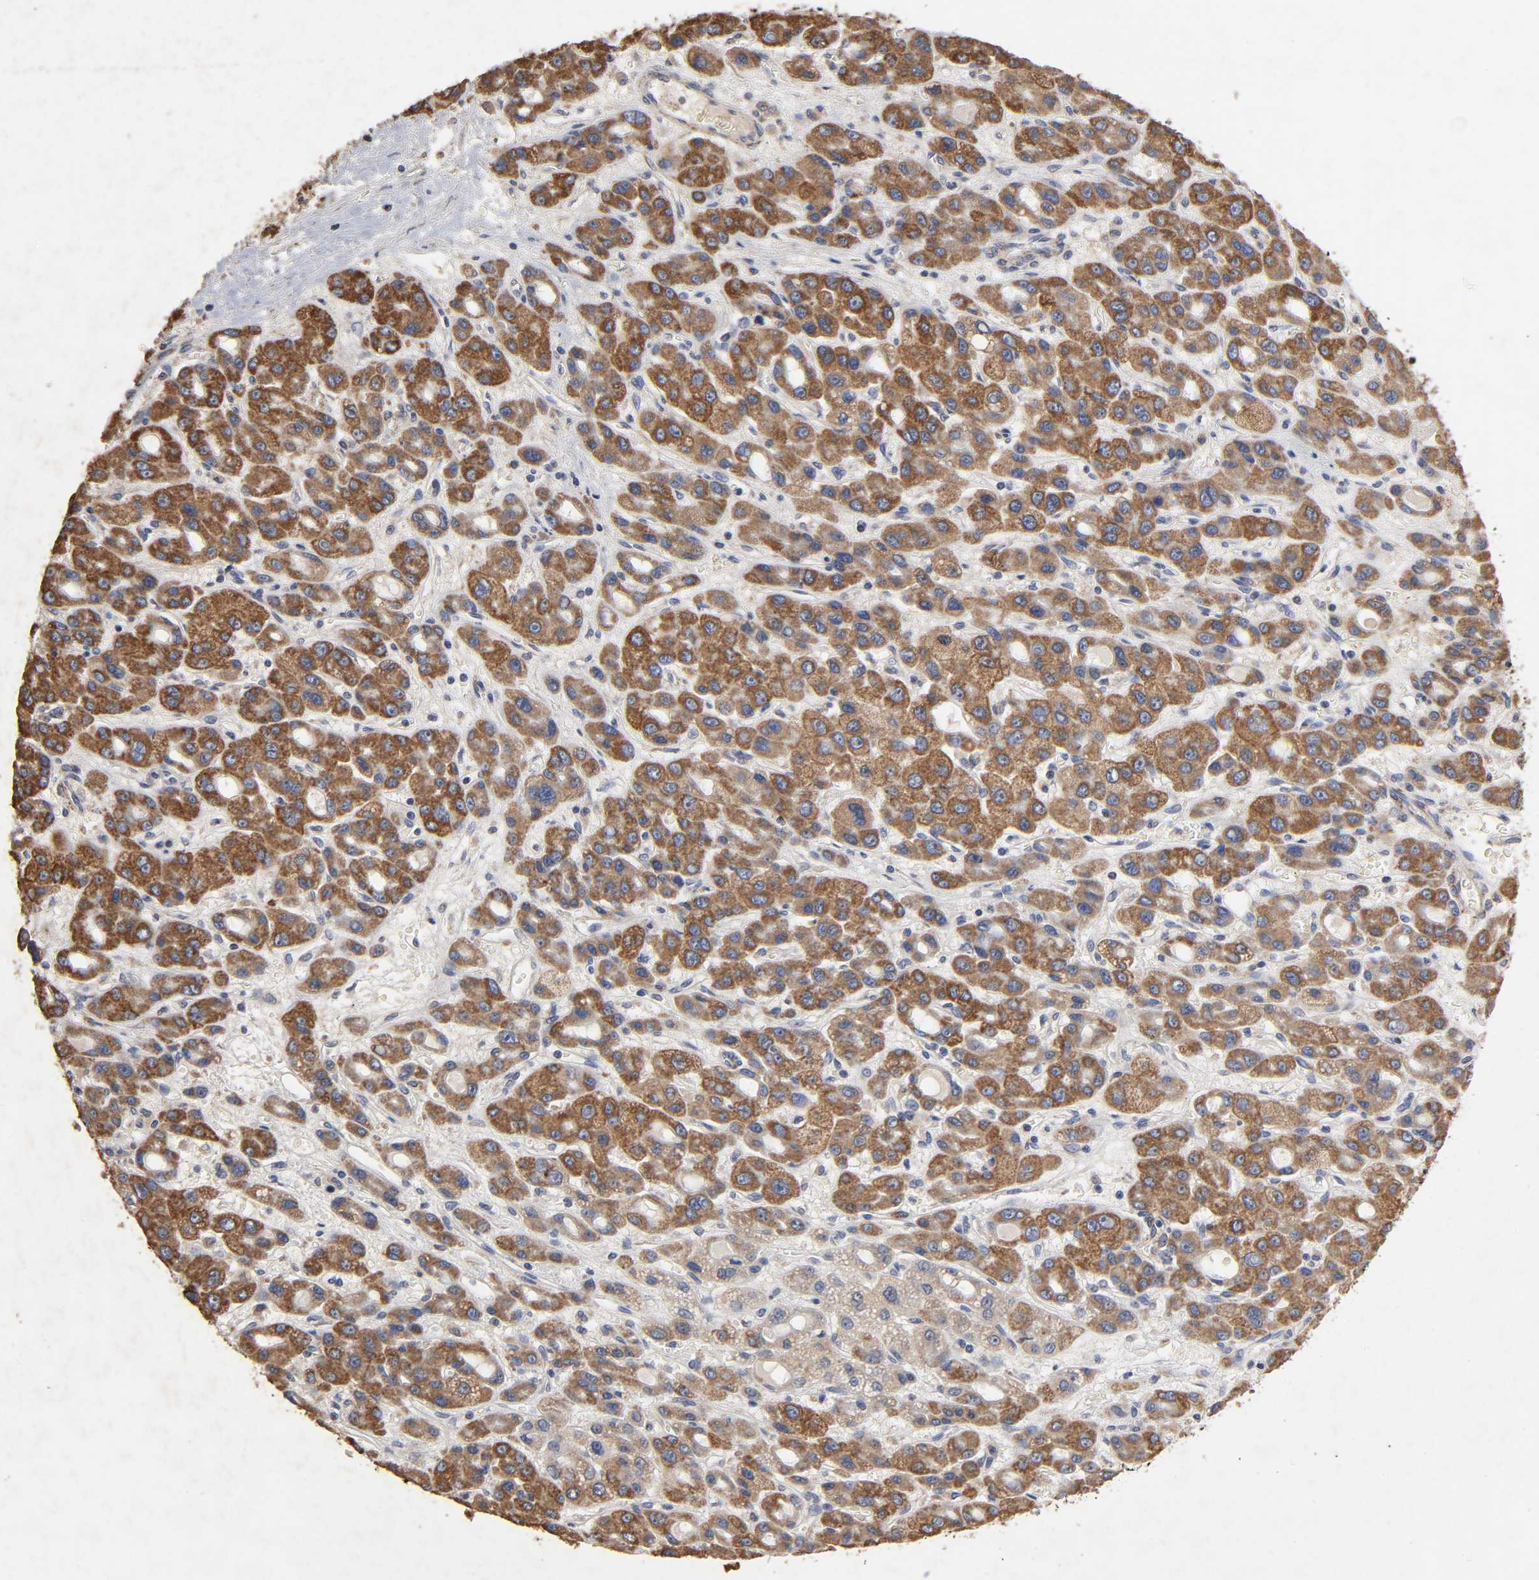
{"staining": {"intensity": "strong", "quantity": ">75%", "location": "cytoplasmic/membranous"}, "tissue": "liver cancer", "cell_type": "Tumor cells", "image_type": "cancer", "snomed": [{"axis": "morphology", "description": "Carcinoma, Hepatocellular, NOS"}, {"axis": "topography", "description": "Liver"}], "caption": "Immunohistochemical staining of human liver cancer demonstrates high levels of strong cytoplasmic/membranous protein staining in about >75% of tumor cells.", "gene": "CYCS", "patient": {"sex": "male", "age": 55}}